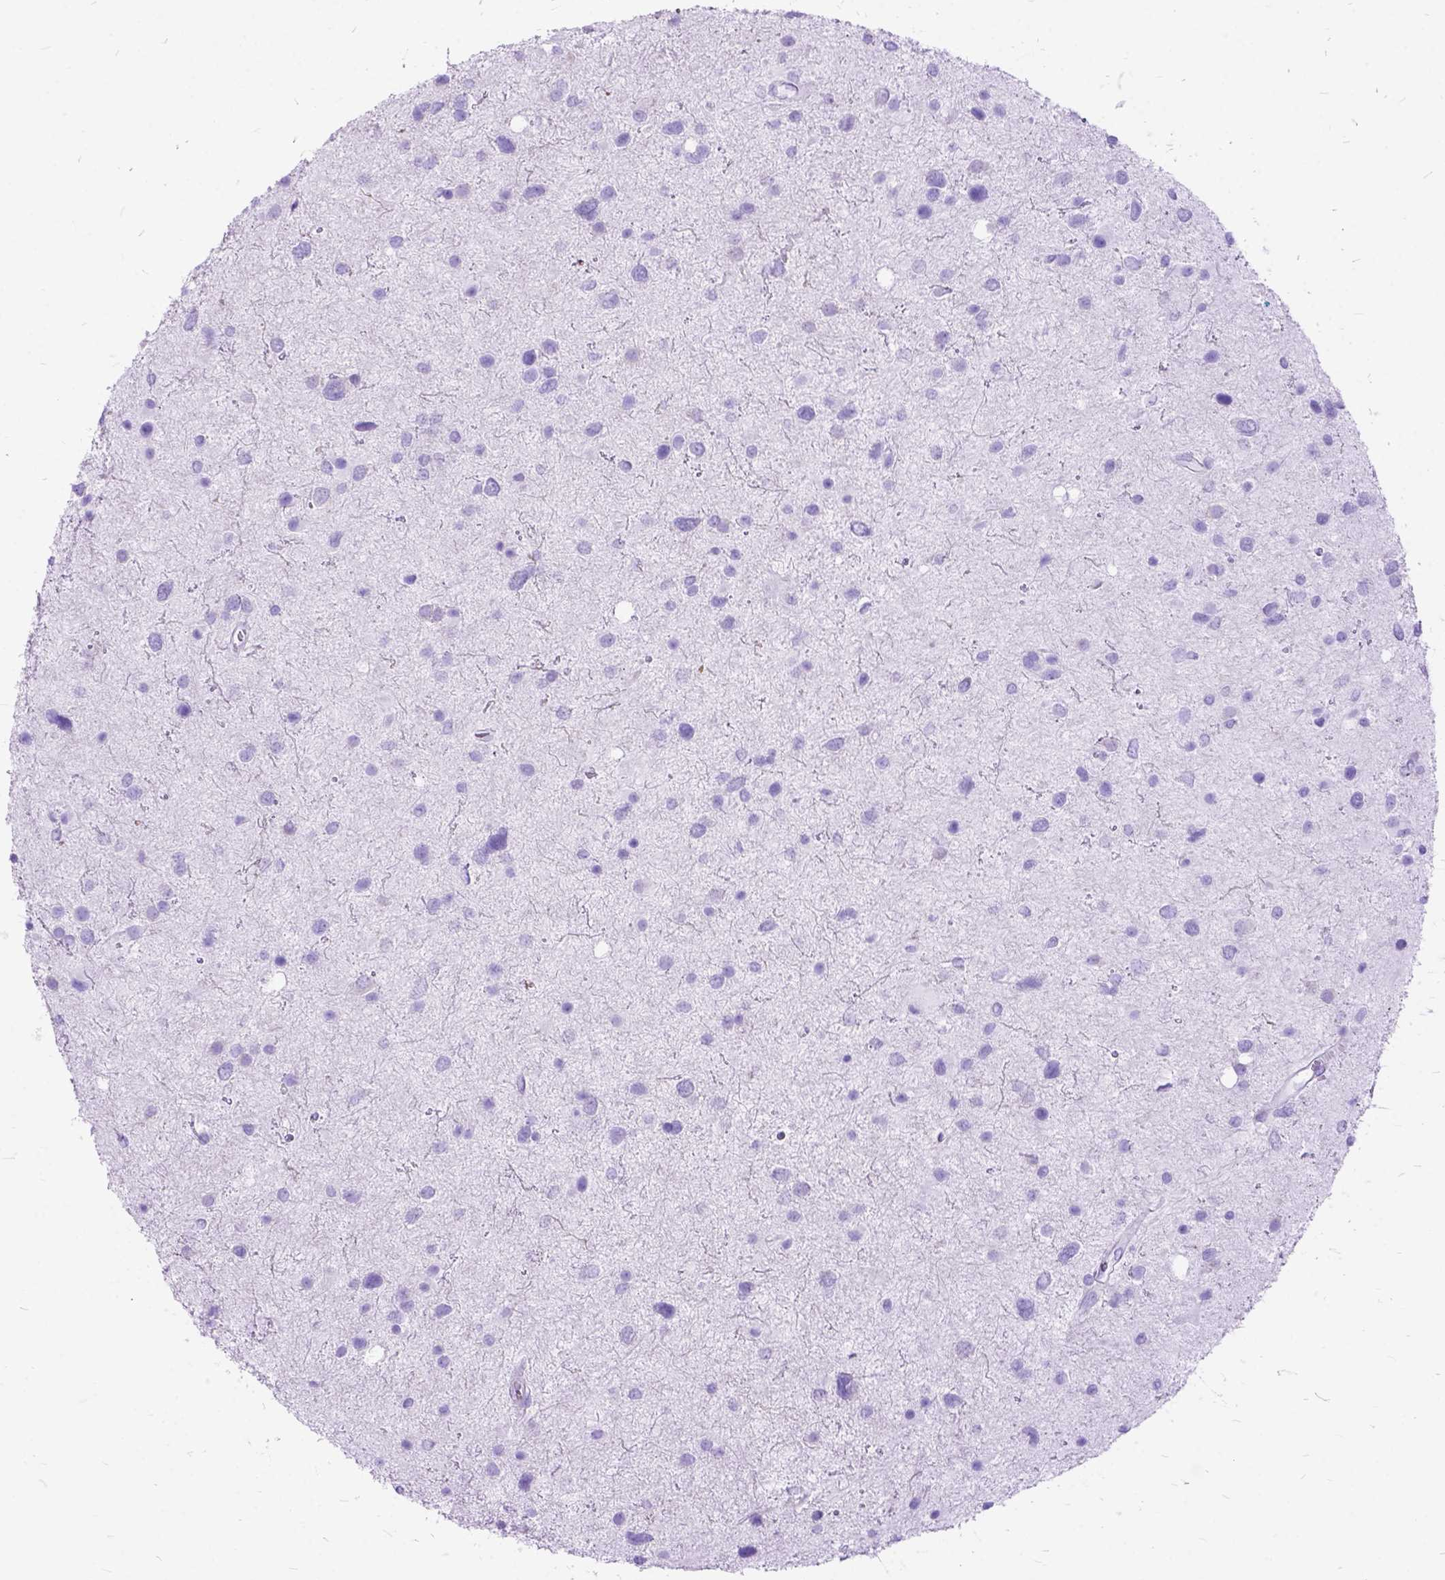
{"staining": {"intensity": "negative", "quantity": "none", "location": "none"}, "tissue": "glioma", "cell_type": "Tumor cells", "image_type": "cancer", "snomed": [{"axis": "morphology", "description": "Glioma, malignant, Low grade"}, {"axis": "topography", "description": "Brain"}], "caption": "Protein analysis of glioma reveals no significant expression in tumor cells.", "gene": "DNAH2", "patient": {"sex": "female", "age": 32}}